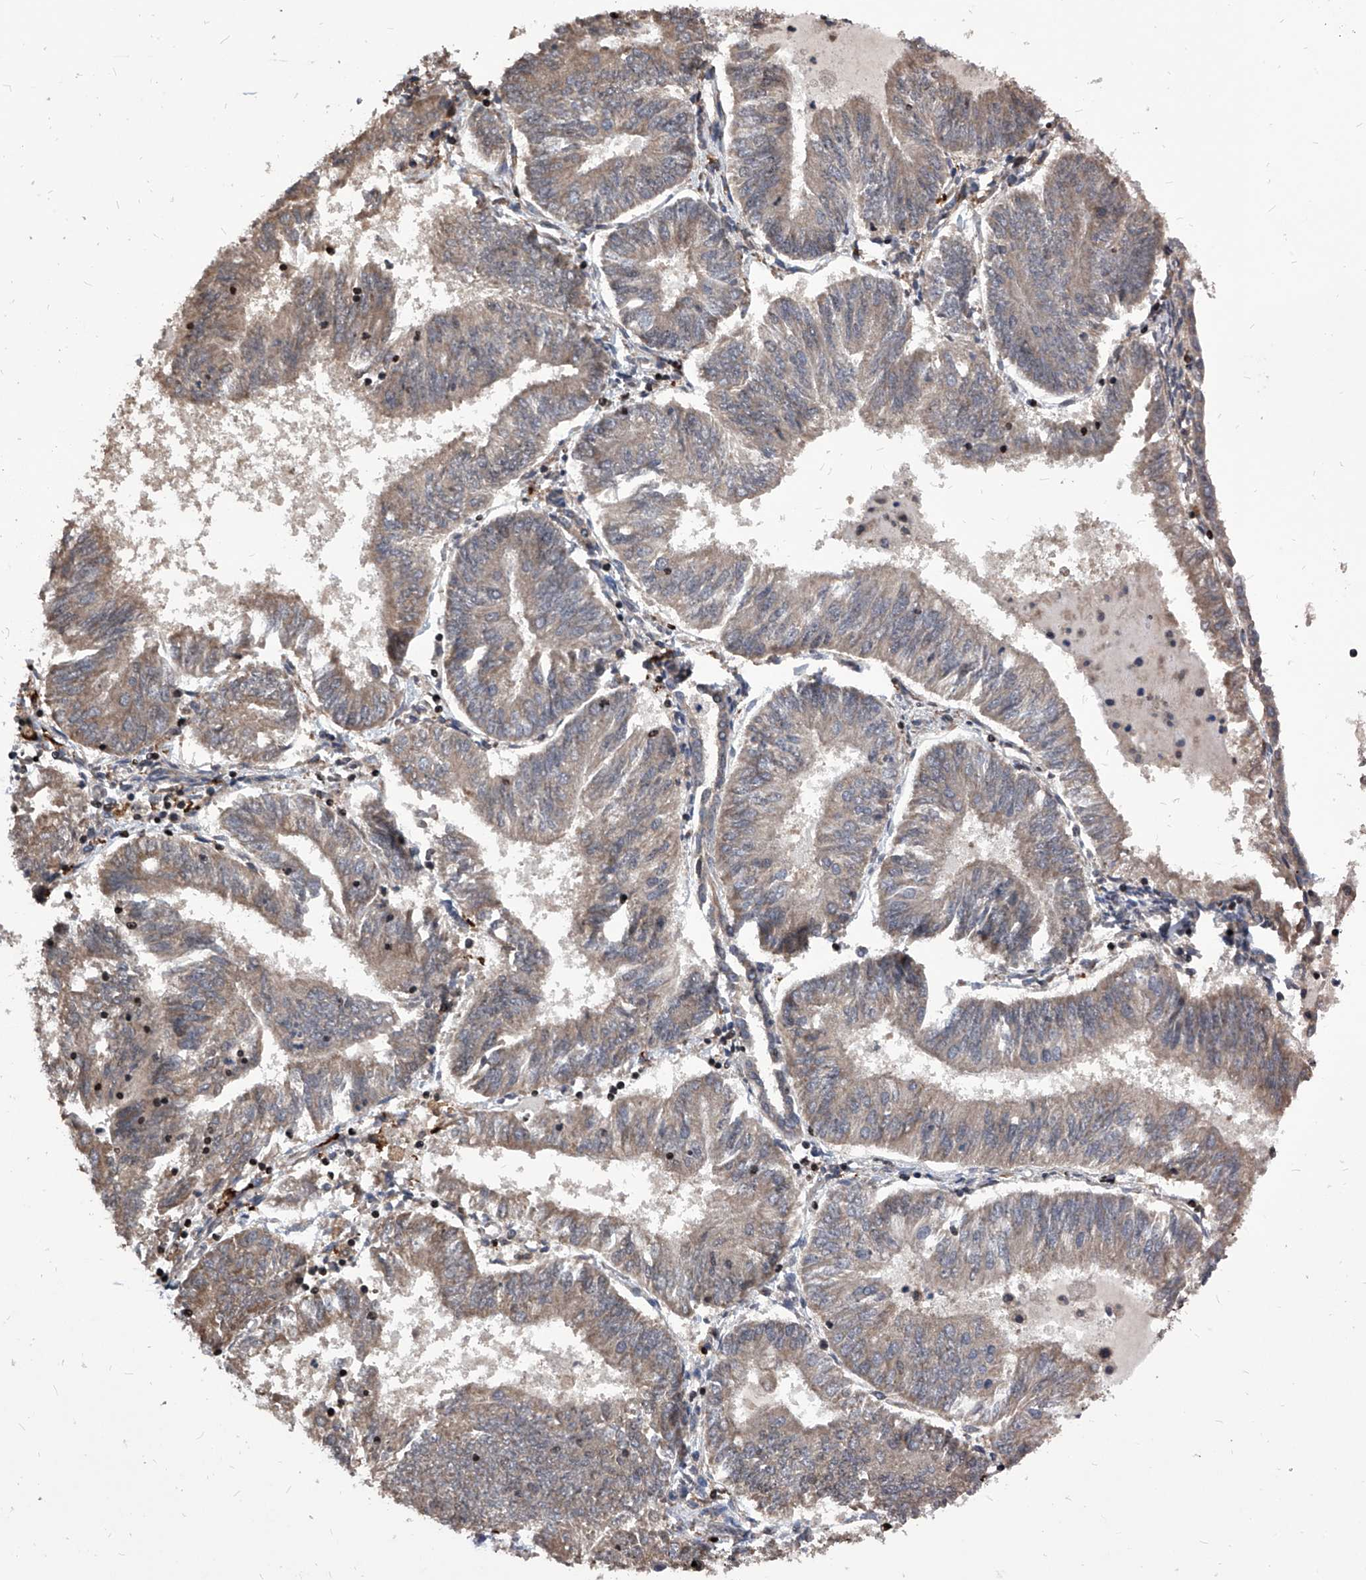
{"staining": {"intensity": "weak", "quantity": "25%-75%", "location": "cytoplasmic/membranous"}, "tissue": "endometrial cancer", "cell_type": "Tumor cells", "image_type": "cancer", "snomed": [{"axis": "morphology", "description": "Adenocarcinoma, NOS"}, {"axis": "topography", "description": "Endometrium"}], "caption": "Protein staining reveals weak cytoplasmic/membranous expression in about 25%-75% of tumor cells in endometrial adenocarcinoma.", "gene": "ID1", "patient": {"sex": "female", "age": 58}}